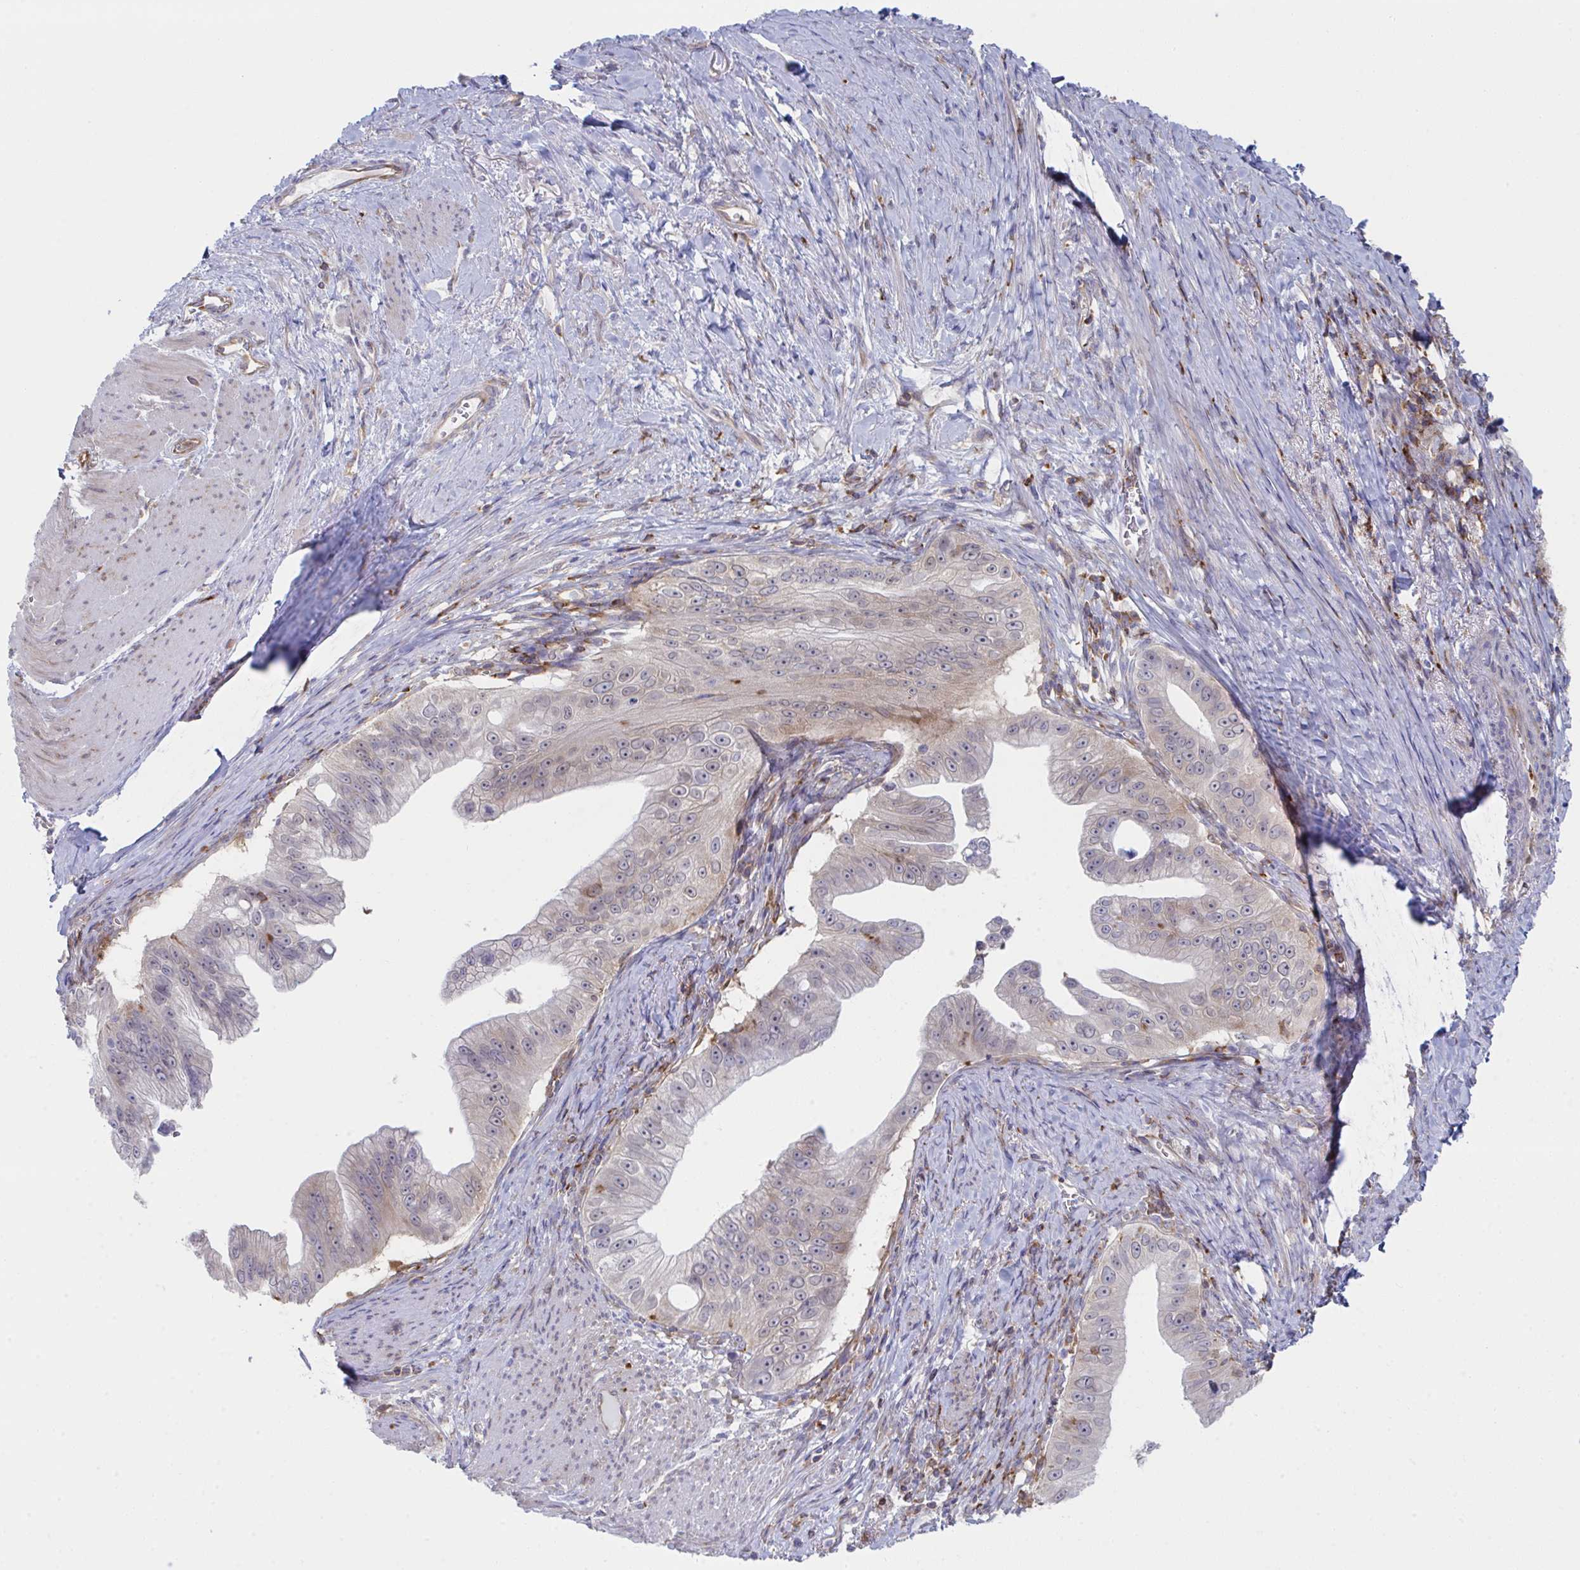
{"staining": {"intensity": "weak", "quantity": "<25%", "location": "cytoplasmic/membranous"}, "tissue": "pancreatic cancer", "cell_type": "Tumor cells", "image_type": "cancer", "snomed": [{"axis": "morphology", "description": "Adenocarcinoma, NOS"}, {"axis": "topography", "description": "Pancreas"}], "caption": "Immunohistochemical staining of adenocarcinoma (pancreatic) reveals no significant expression in tumor cells.", "gene": "WNK1", "patient": {"sex": "male", "age": 70}}